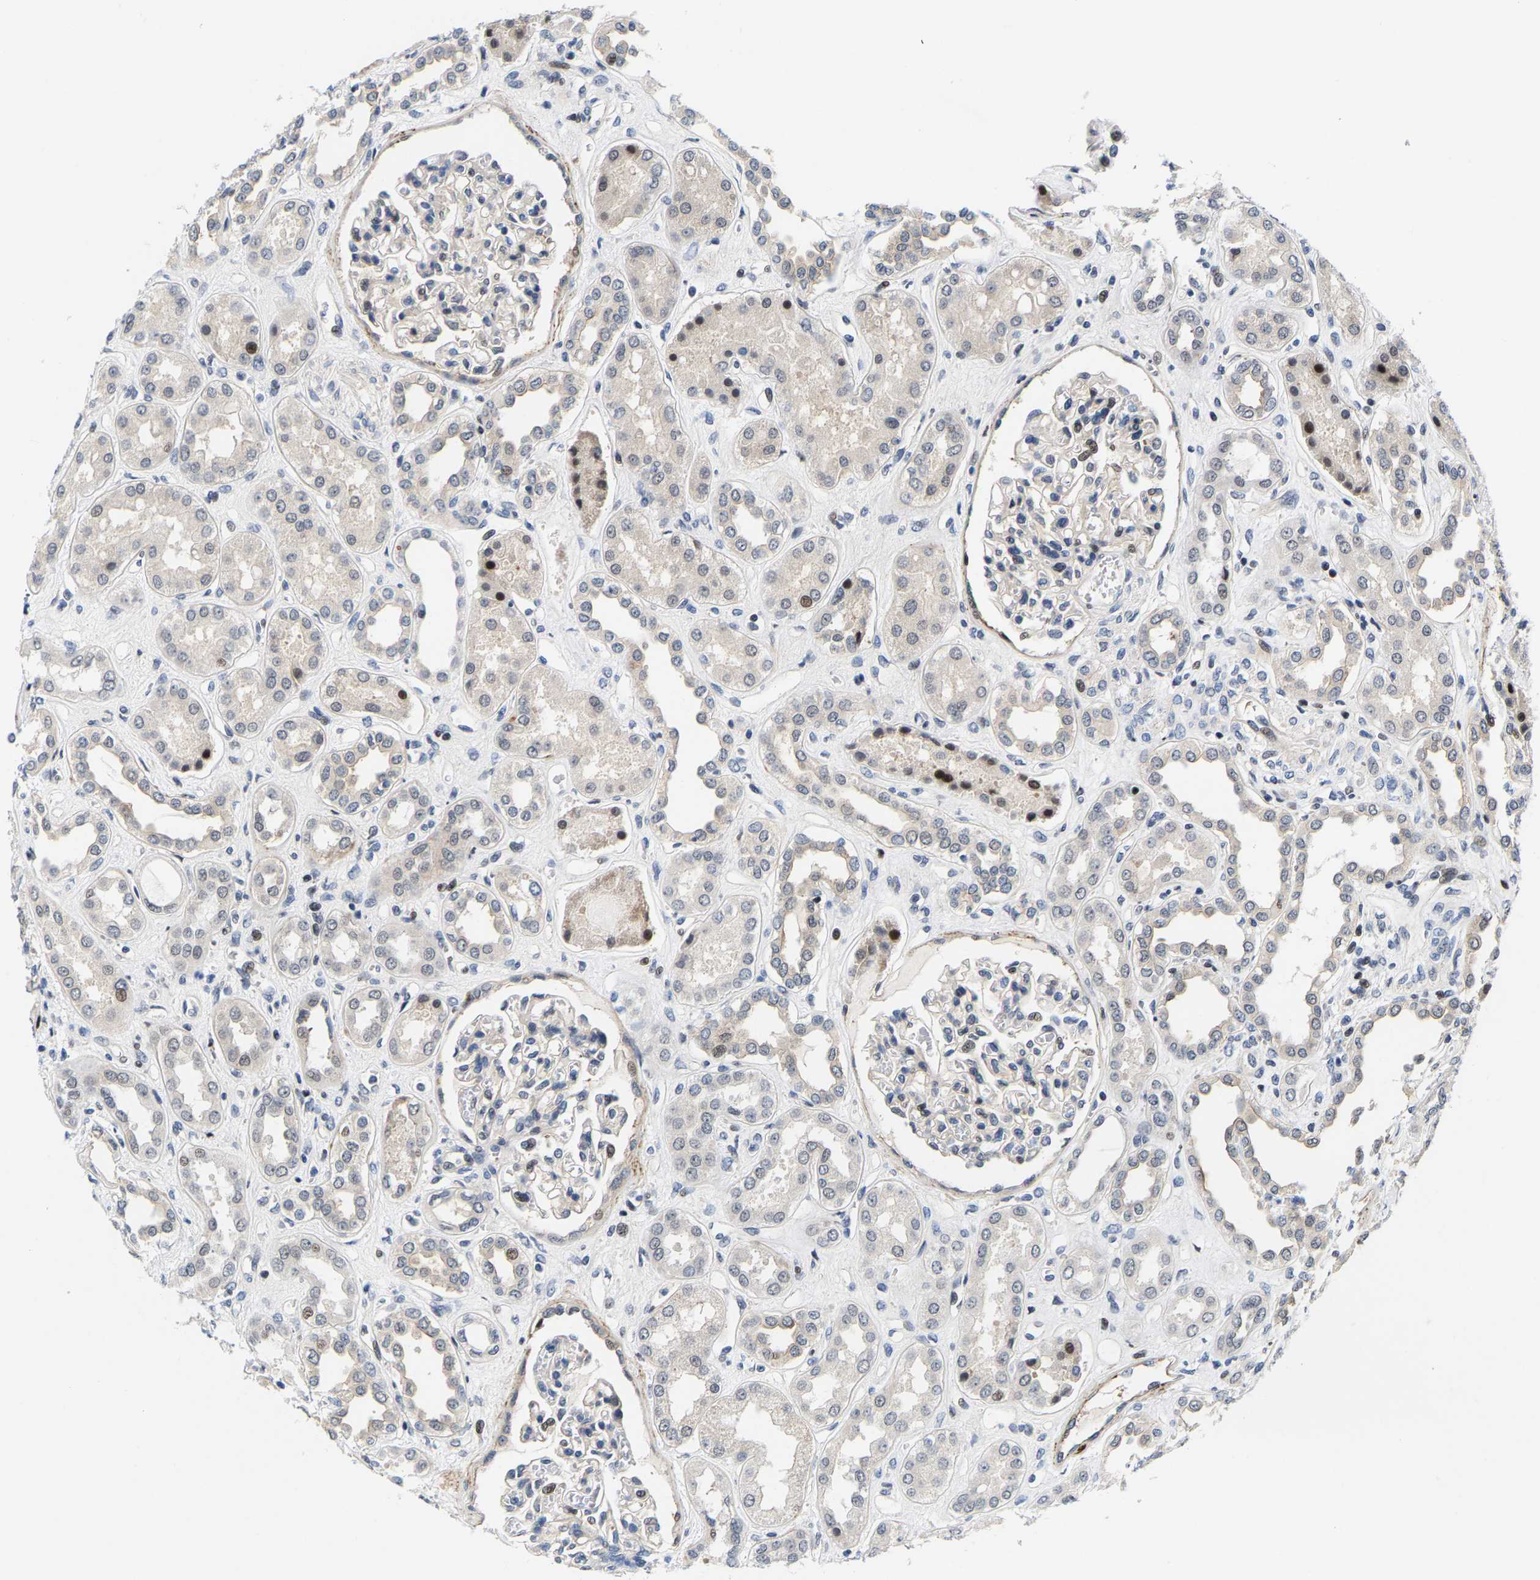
{"staining": {"intensity": "moderate", "quantity": "<25%", "location": "nuclear"}, "tissue": "kidney", "cell_type": "Cells in glomeruli", "image_type": "normal", "snomed": [{"axis": "morphology", "description": "Normal tissue, NOS"}, {"axis": "topography", "description": "Kidney"}], "caption": "Approximately <25% of cells in glomeruli in unremarkable human kidney show moderate nuclear protein positivity as visualized by brown immunohistochemical staining.", "gene": "GTPBP10", "patient": {"sex": "male", "age": 59}}